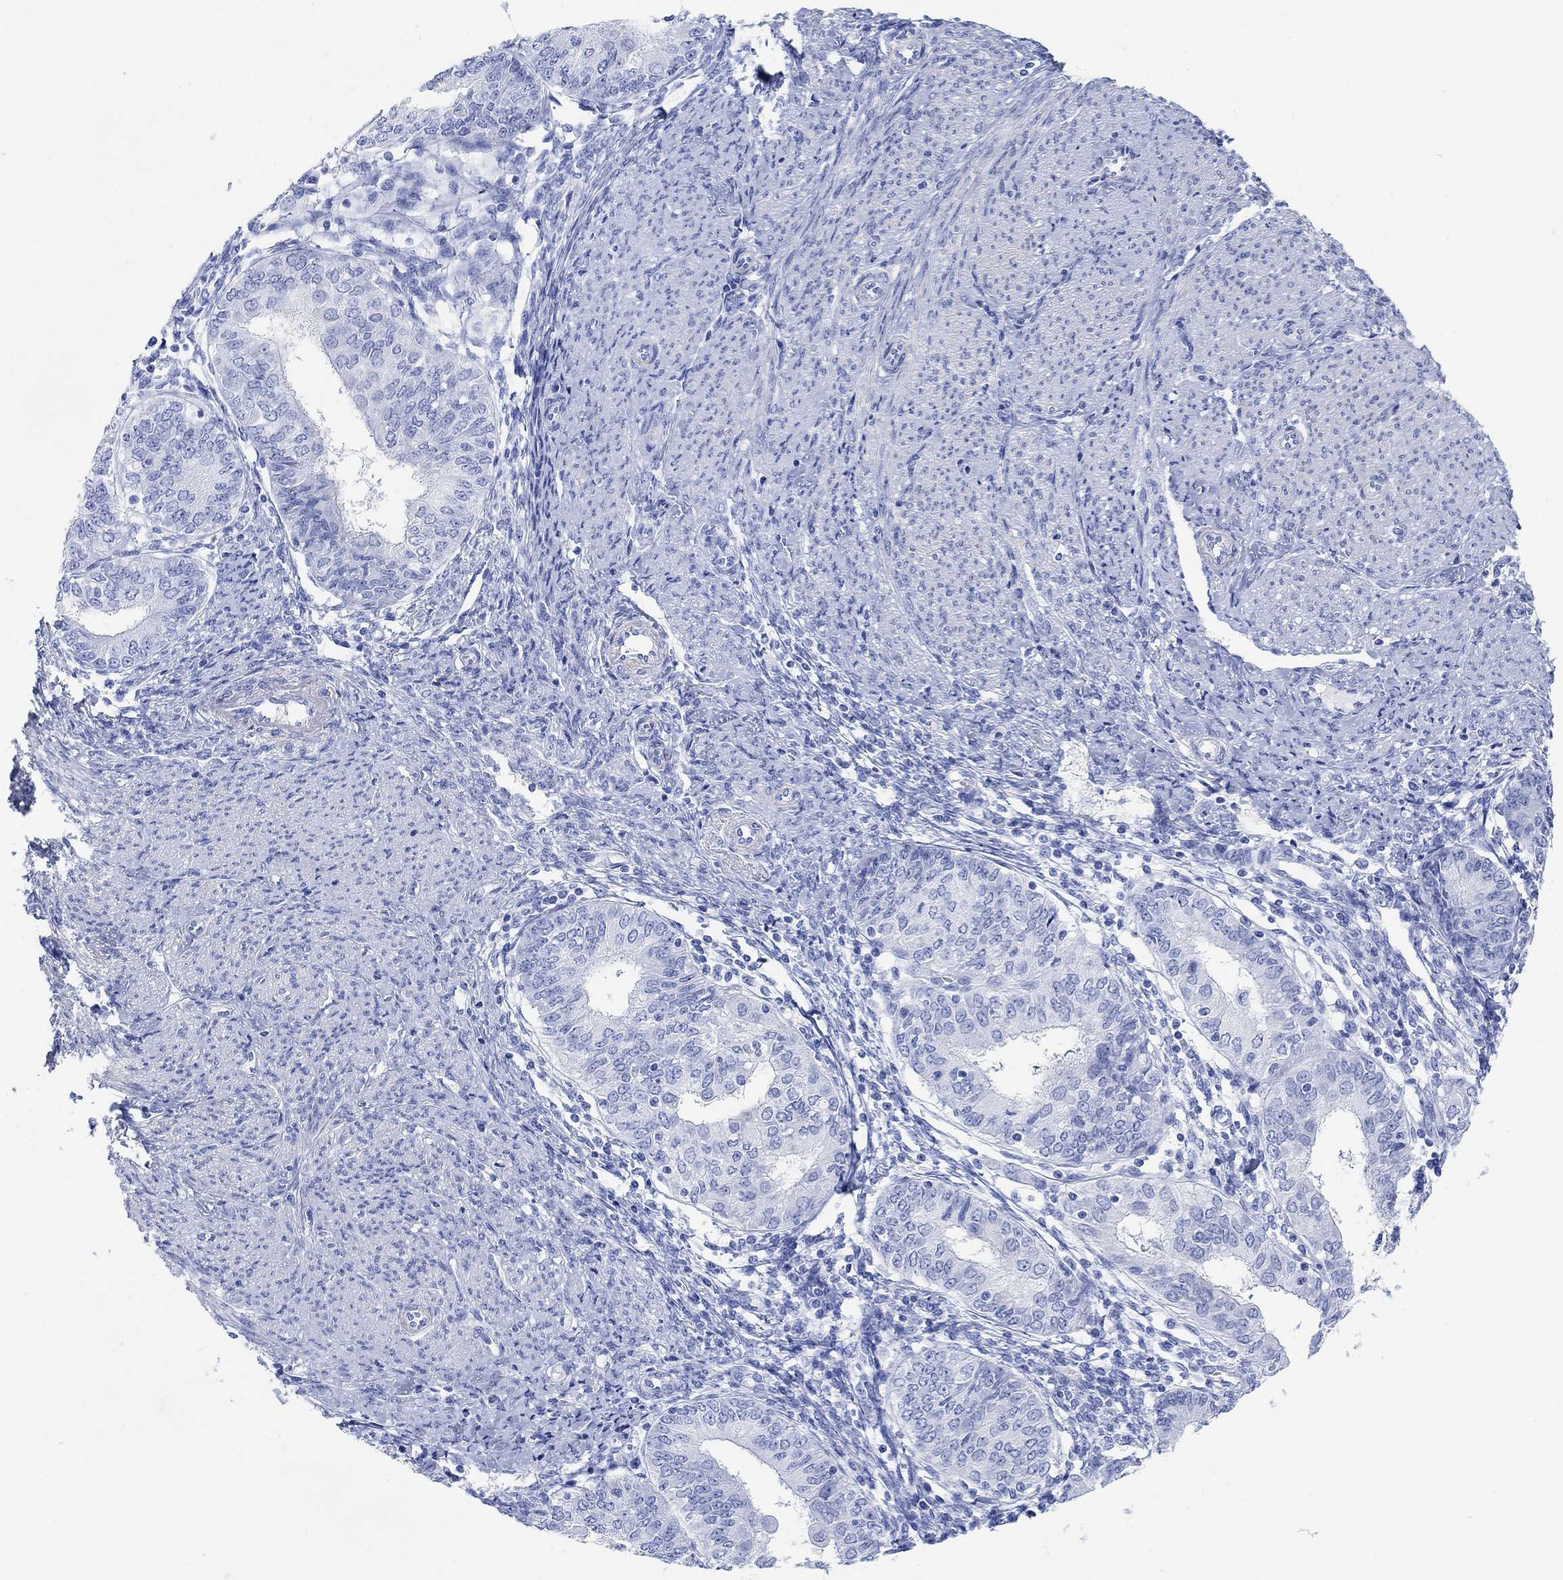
{"staining": {"intensity": "negative", "quantity": "none", "location": "none"}, "tissue": "endometrial cancer", "cell_type": "Tumor cells", "image_type": "cancer", "snomed": [{"axis": "morphology", "description": "Adenocarcinoma, NOS"}, {"axis": "topography", "description": "Endometrium"}], "caption": "Immunohistochemistry image of endometrial adenocarcinoma stained for a protein (brown), which reveals no positivity in tumor cells. The staining is performed using DAB (3,3'-diaminobenzidine) brown chromogen with nuclei counter-stained in using hematoxylin.", "gene": "ANKRD33", "patient": {"sex": "female", "age": 68}}